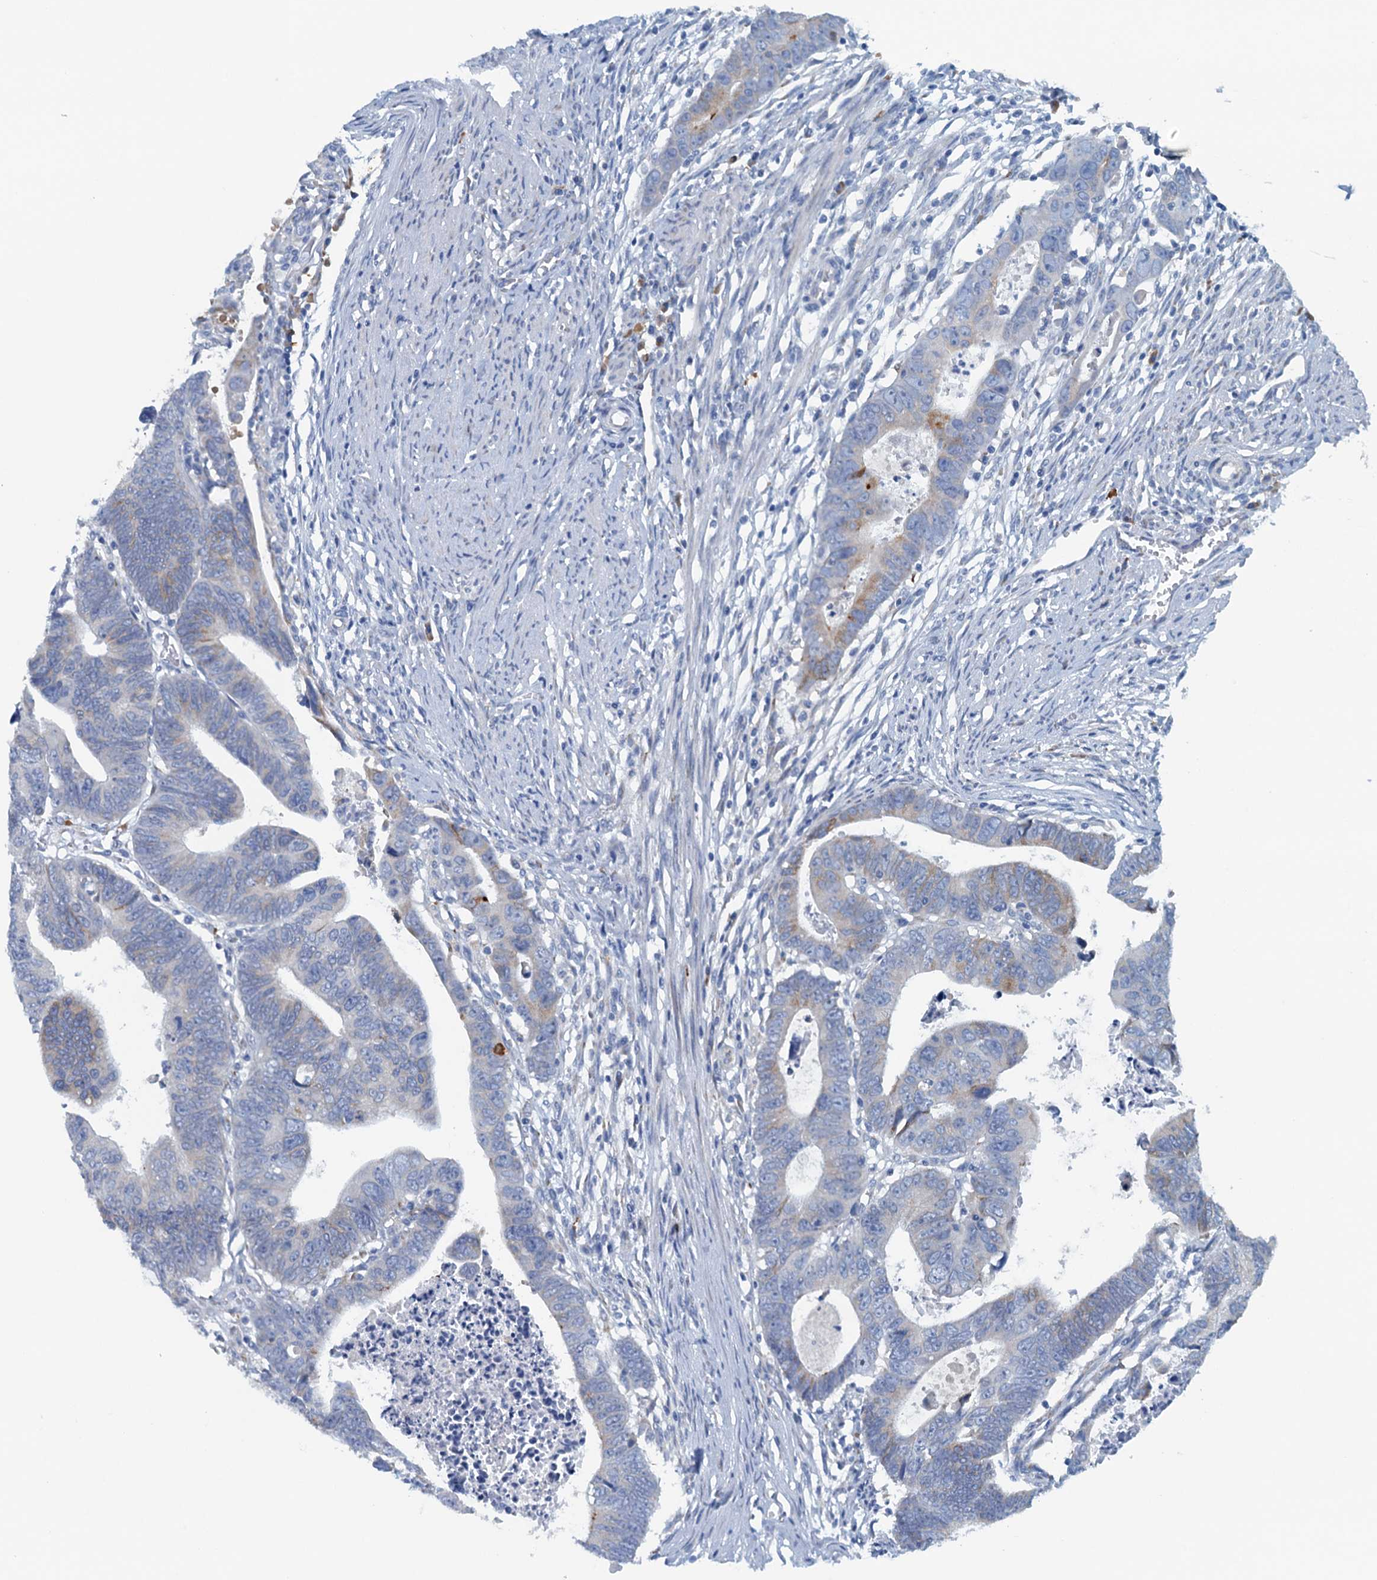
{"staining": {"intensity": "weak", "quantity": "<25%", "location": "cytoplasmic/membranous"}, "tissue": "colorectal cancer", "cell_type": "Tumor cells", "image_type": "cancer", "snomed": [{"axis": "morphology", "description": "Adenocarcinoma, NOS"}, {"axis": "topography", "description": "Rectum"}], "caption": "Image shows no protein expression in tumor cells of adenocarcinoma (colorectal) tissue. (DAB (3,3'-diaminobenzidine) immunohistochemistry (IHC) visualized using brightfield microscopy, high magnification).", "gene": "CBLIF", "patient": {"sex": "female", "age": 65}}